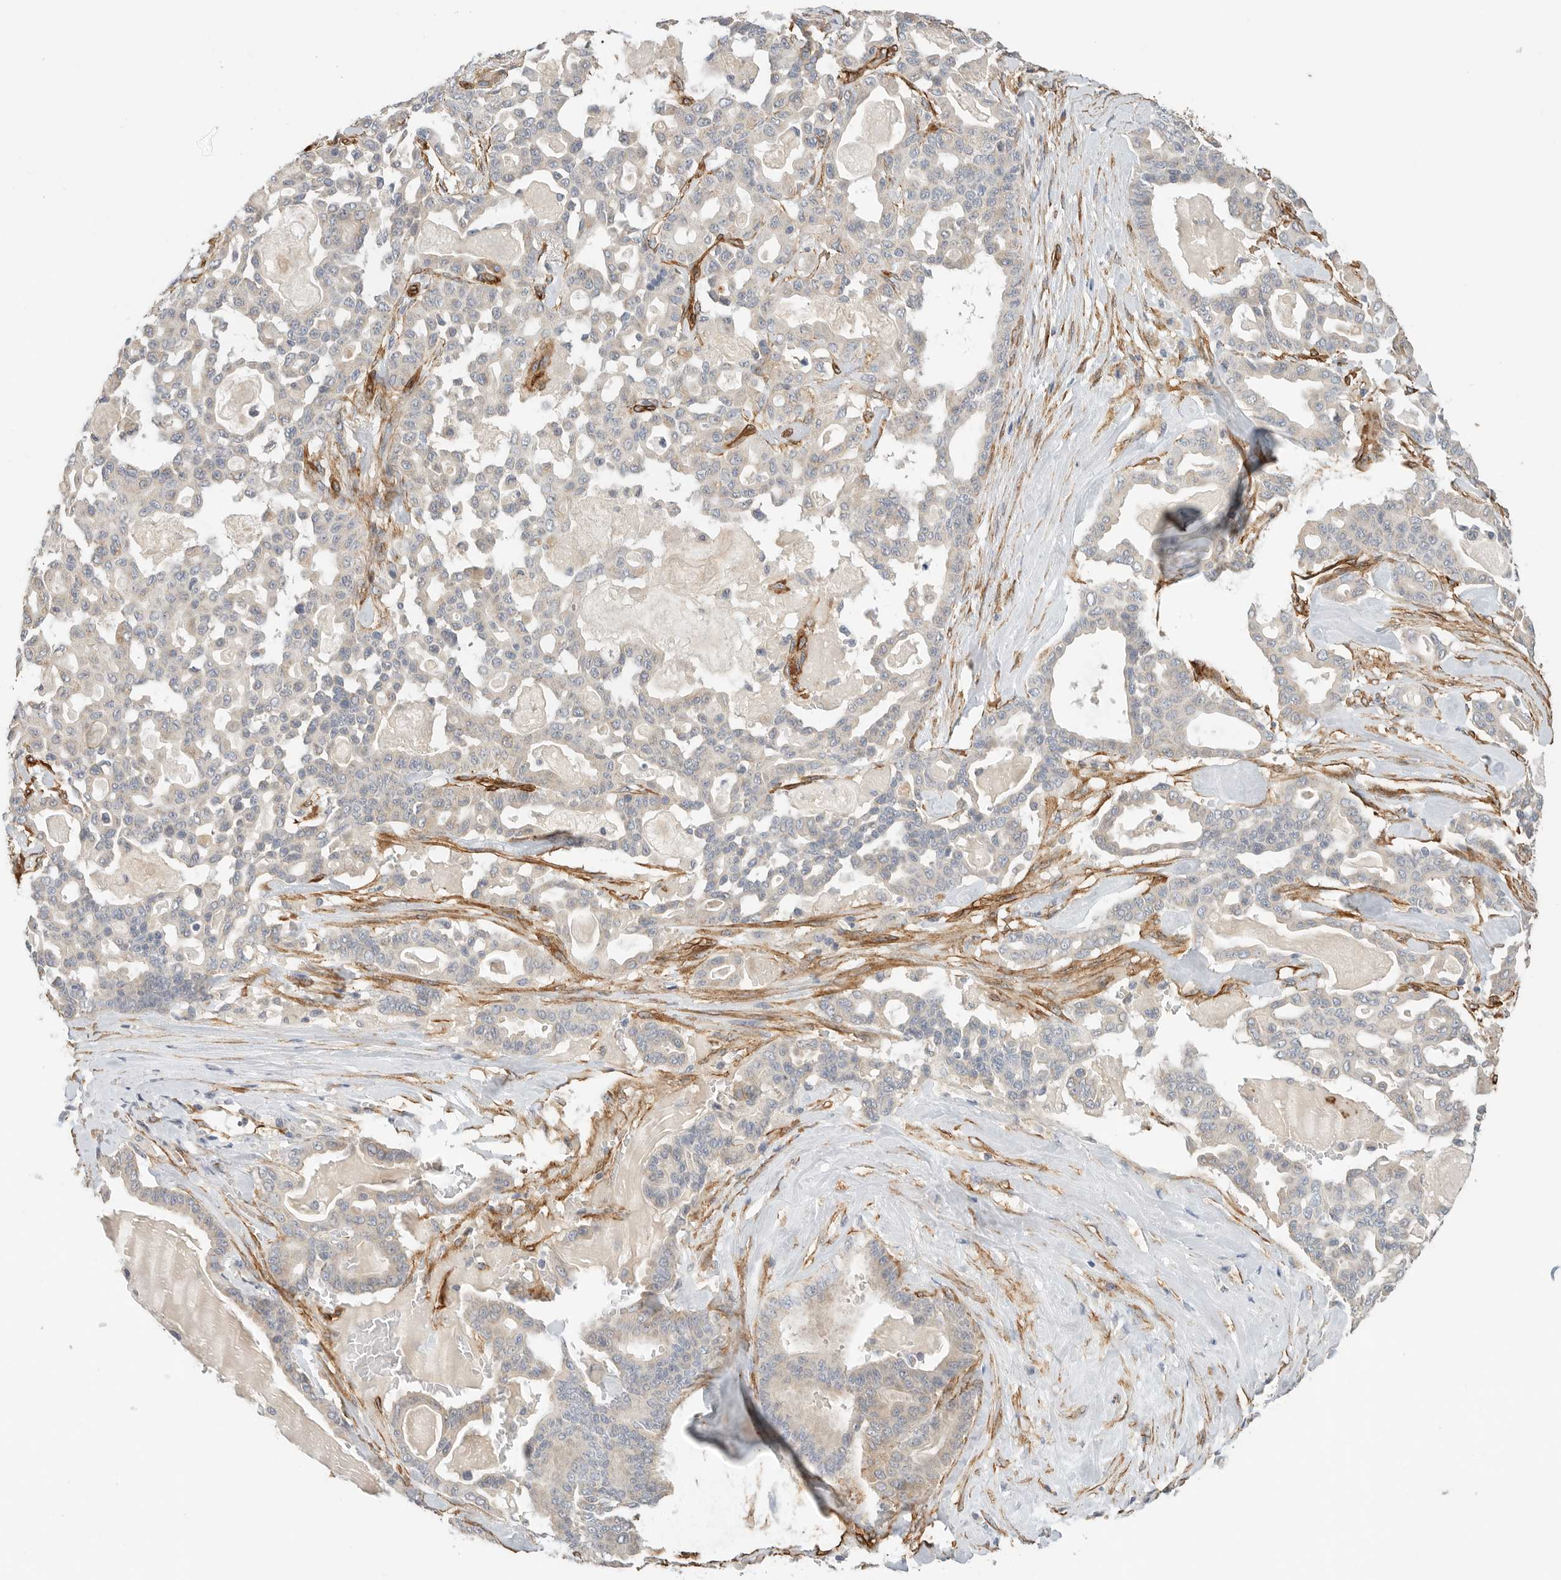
{"staining": {"intensity": "negative", "quantity": "none", "location": "none"}, "tissue": "pancreatic cancer", "cell_type": "Tumor cells", "image_type": "cancer", "snomed": [{"axis": "morphology", "description": "Adenocarcinoma, NOS"}, {"axis": "topography", "description": "Pancreas"}], "caption": "Immunohistochemistry histopathology image of adenocarcinoma (pancreatic) stained for a protein (brown), which reveals no staining in tumor cells.", "gene": "JMJD4", "patient": {"sex": "male", "age": 63}}